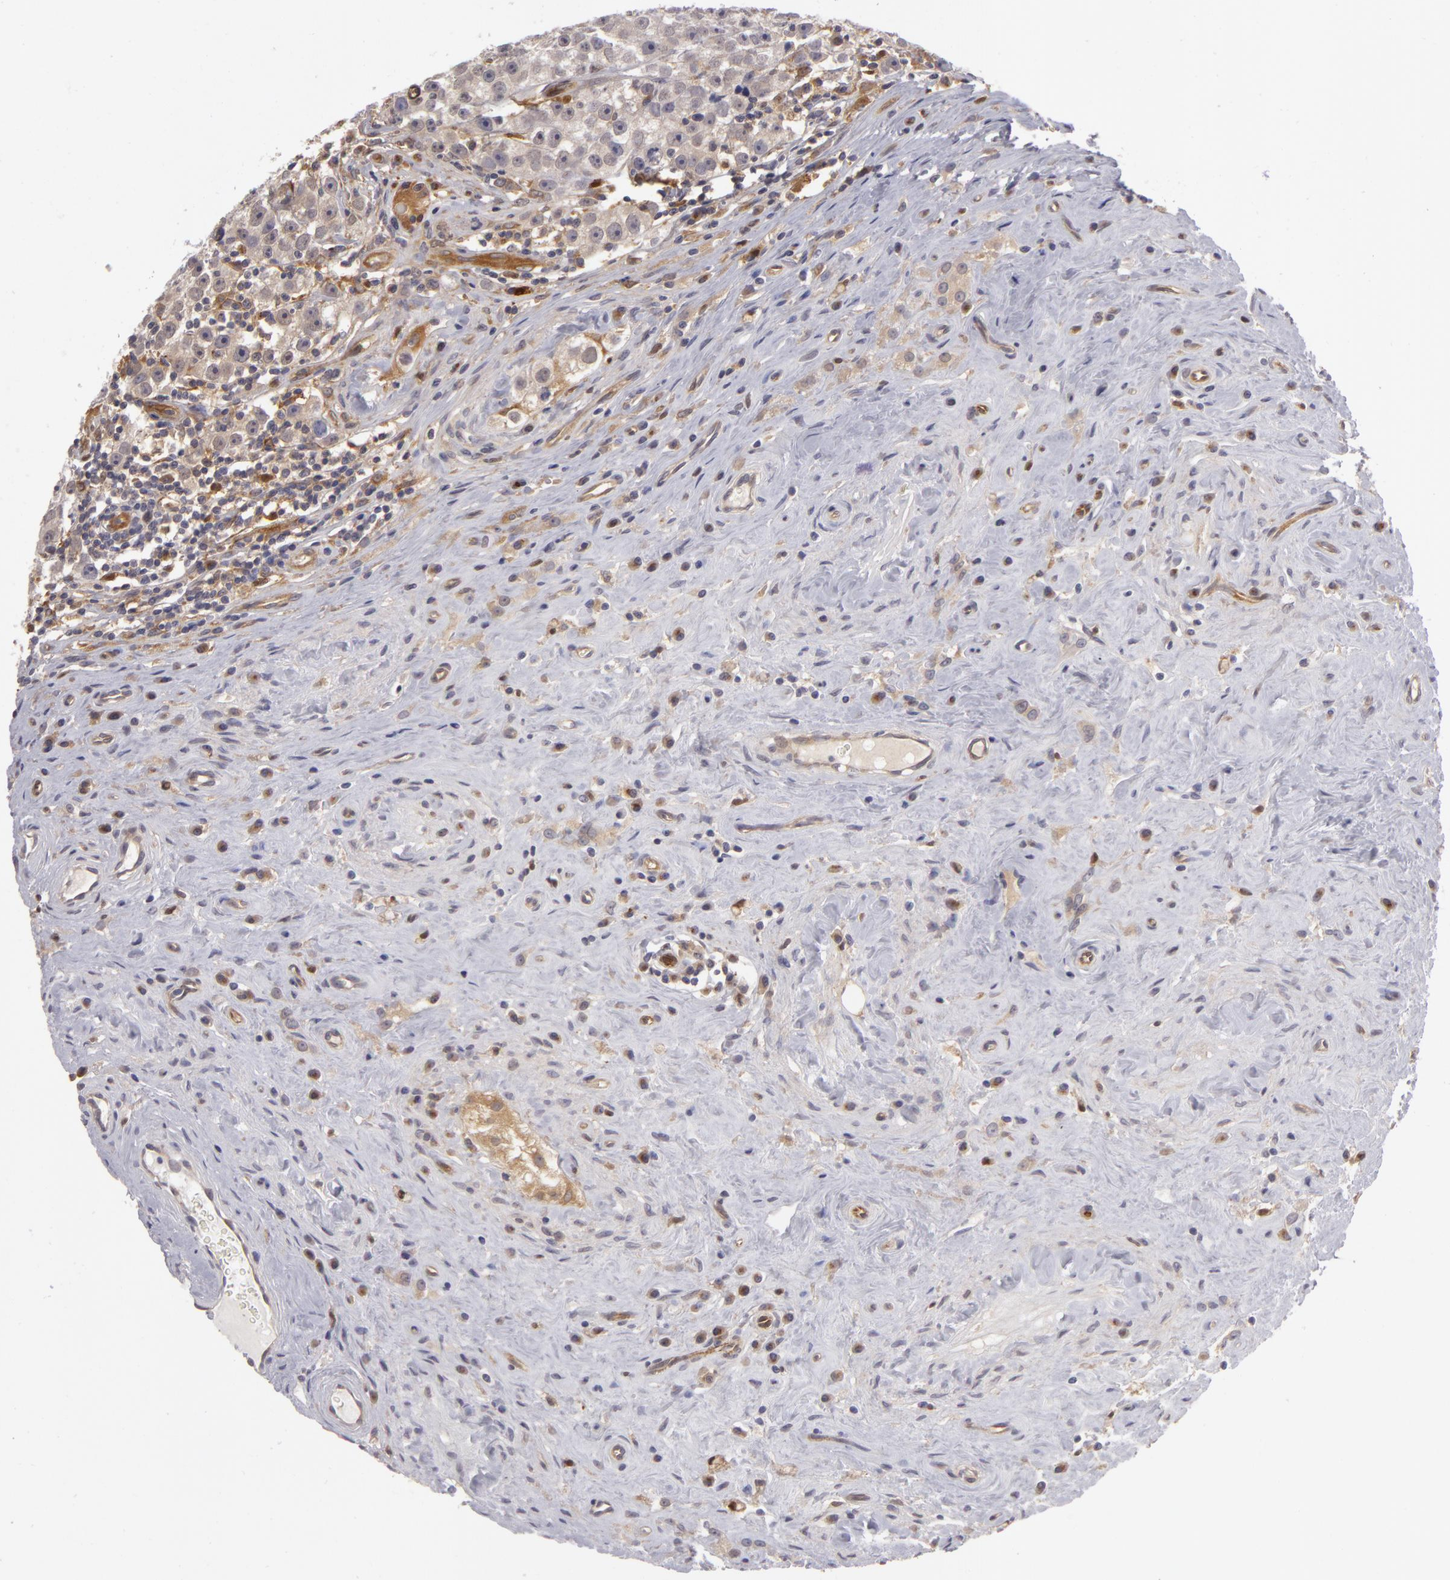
{"staining": {"intensity": "negative", "quantity": "none", "location": "none"}, "tissue": "testis cancer", "cell_type": "Tumor cells", "image_type": "cancer", "snomed": [{"axis": "morphology", "description": "Seminoma, NOS"}, {"axis": "topography", "description": "Testis"}], "caption": "Testis cancer stained for a protein using immunohistochemistry (IHC) shows no staining tumor cells.", "gene": "ZNF229", "patient": {"sex": "male", "age": 32}}